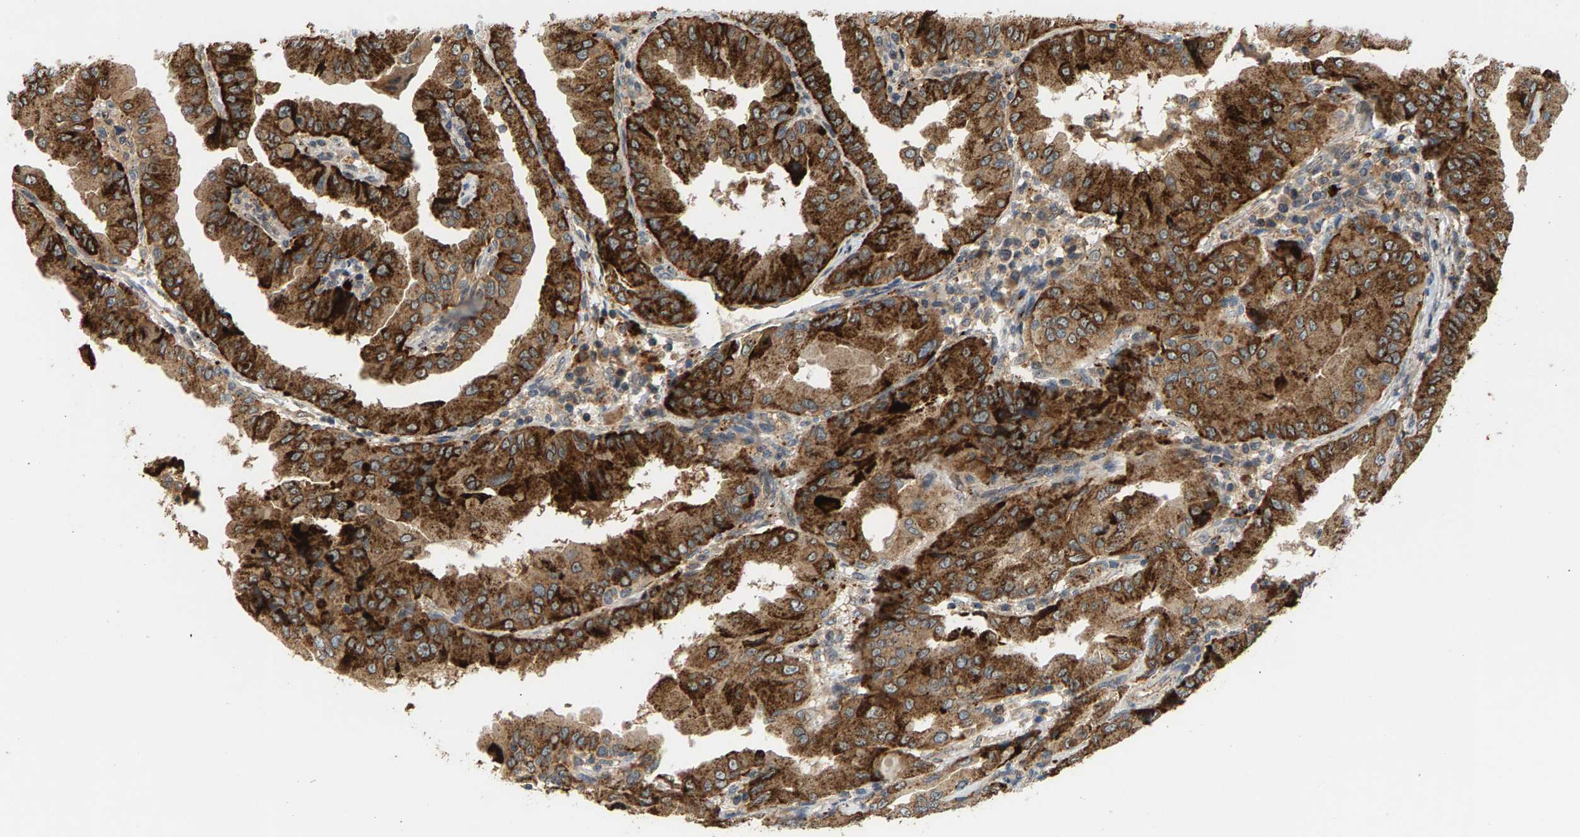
{"staining": {"intensity": "strong", "quantity": ">75%", "location": "cytoplasmic/membranous"}, "tissue": "thyroid cancer", "cell_type": "Tumor cells", "image_type": "cancer", "snomed": [{"axis": "morphology", "description": "Papillary adenocarcinoma, NOS"}, {"axis": "topography", "description": "Thyroid gland"}], "caption": "IHC staining of thyroid cancer, which displays high levels of strong cytoplasmic/membranous positivity in about >75% of tumor cells indicating strong cytoplasmic/membranous protein positivity. The staining was performed using DAB (3,3'-diaminobenzidine) (brown) for protein detection and nuclei were counterstained in hematoxylin (blue).", "gene": "MAP2K5", "patient": {"sex": "male", "age": 33}}